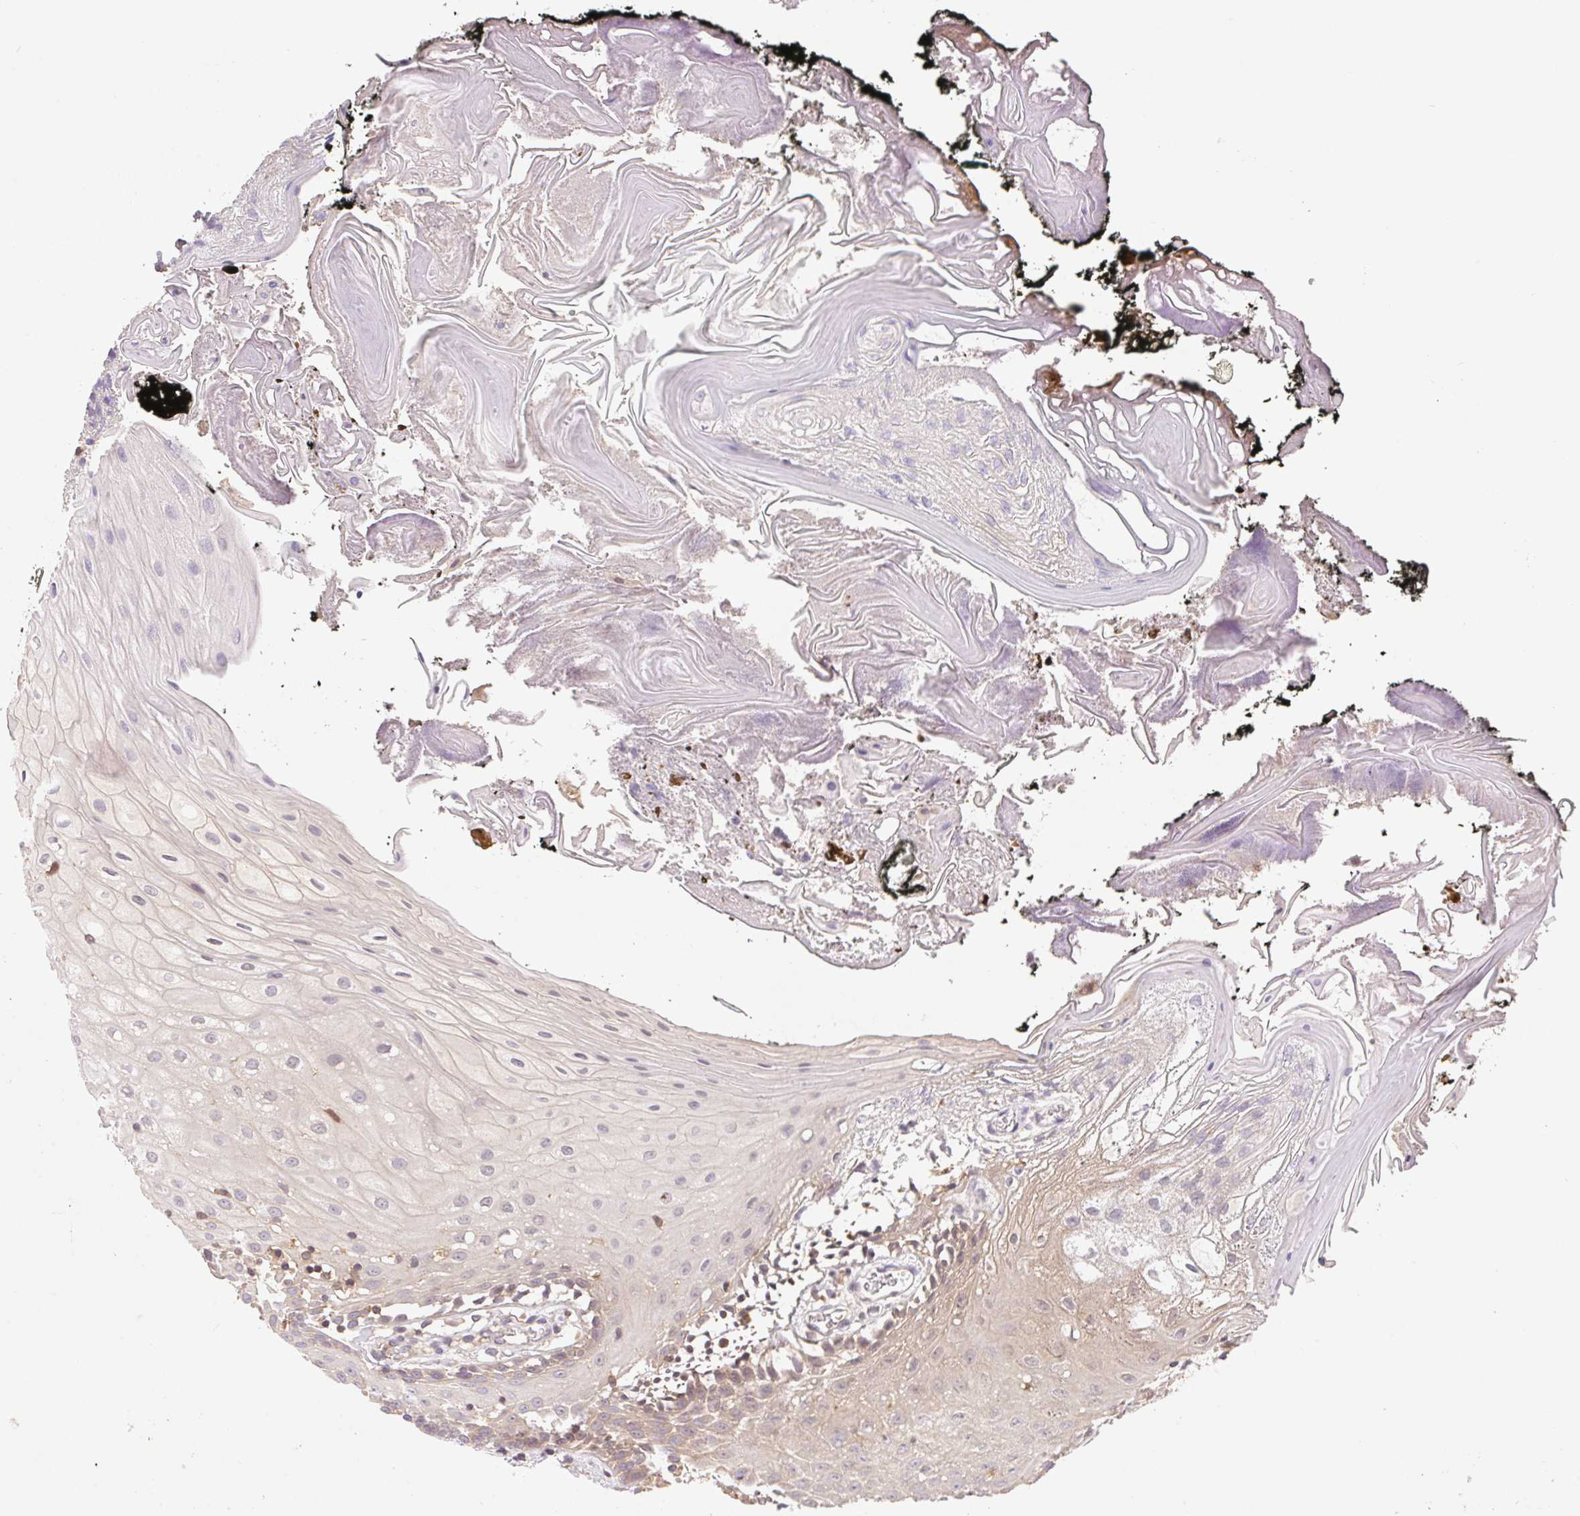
{"staining": {"intensity": "weak", "quantity": "<25%", "location": "cytoplasmic/membranous"}, "tissue": "oral mucosa", "cell_type": "Squamous epithelial cells", "image_type": "normal", "snomed": [{"axis": "morphology", "description": "Normal tissue, NOS"}, {"axis": "morphology", "description": "Squamous cell carcinoma, NOS"}, {"axis": "topography", "description": "Oral tissue"}, {"axis": "topography", "description": "Head-Neck"}], "caption": "This is an immunohistochemistry histopathology image of unremarkable oral mucosa. There is no expression in squamous epithelial cells.", "gene": "GDI1", "patient": {"sex": "male", "age": 69}}